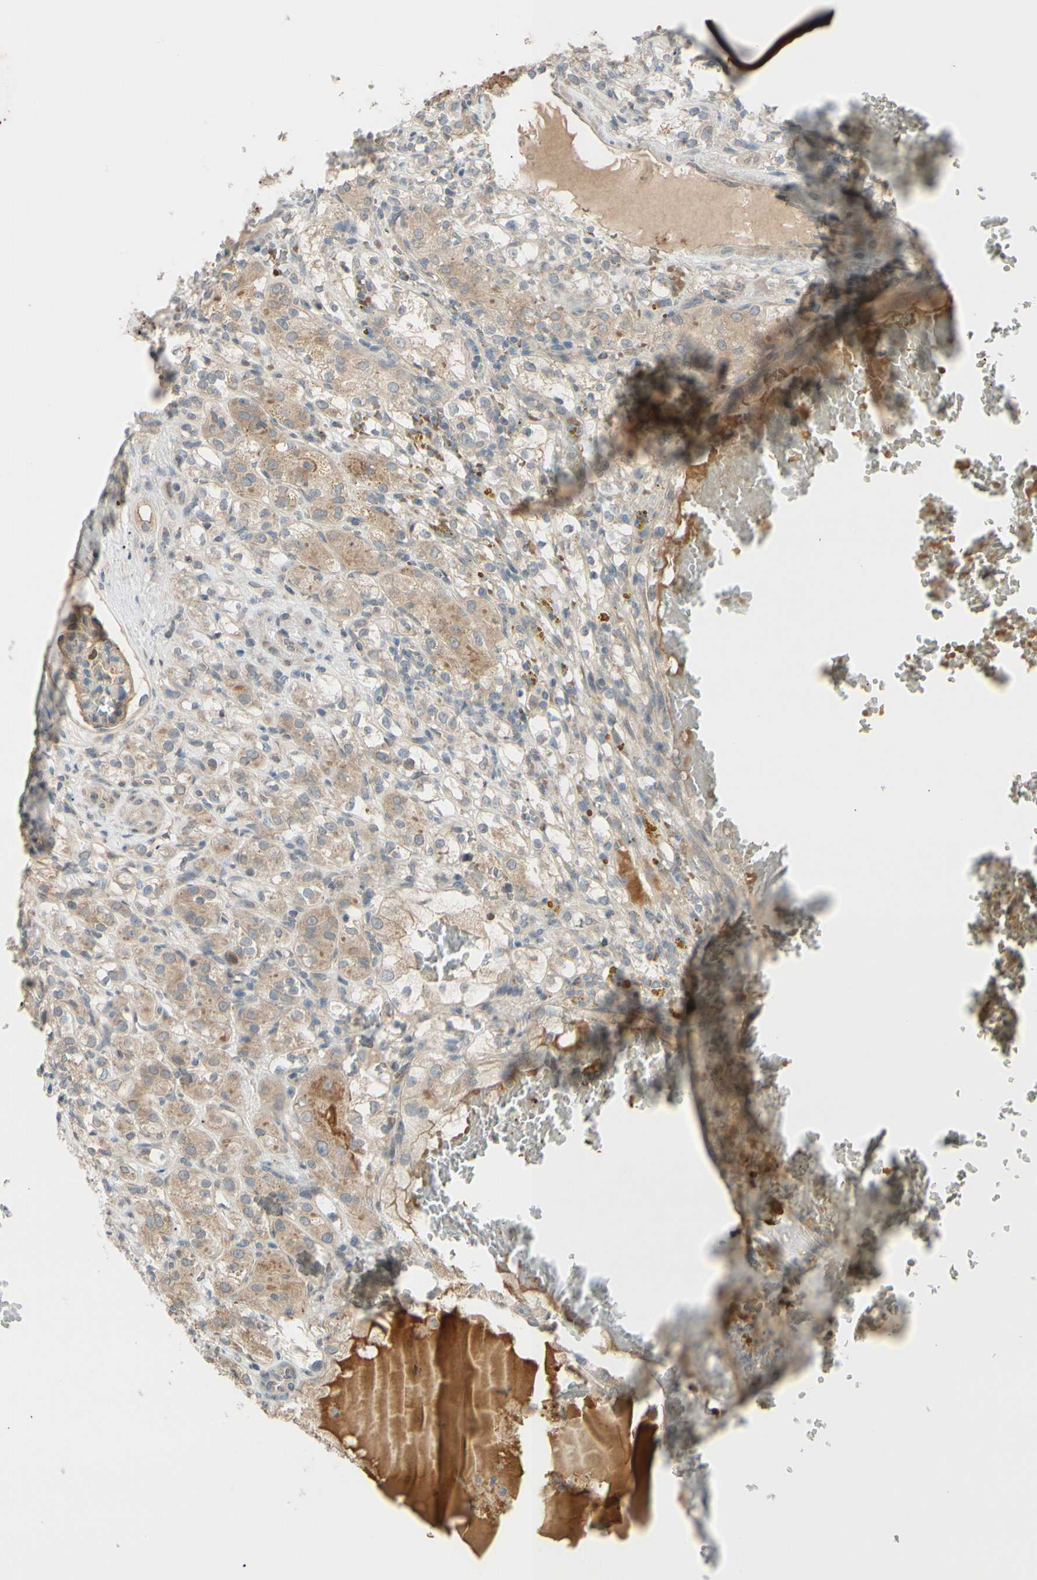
{"staining": {"intensity": "weak", "quantity": "25%-75%", "location": "cytoplasmic/membranous"}, "tissue": "renal cancer", "cell_type": "Tumor cells", "image_type": "cancer", "snomed": [{"axis": "morphology", "description": "Normal tissue, NOS"}, {"axis": "morphology", "description": "Adenocarcinoma, NOS"}, {"axis": "topography", "description": "Kidney"}], "caption": "IHC image of human adenocarcinoma (renal) stained for a protein (brown), which reveals low levels of weak cytoplasmic/membranous expression in approximately 25%-75% of tumor cells.", "gene": "FGF10", "patient": {"sex": "male", "age": 61}}